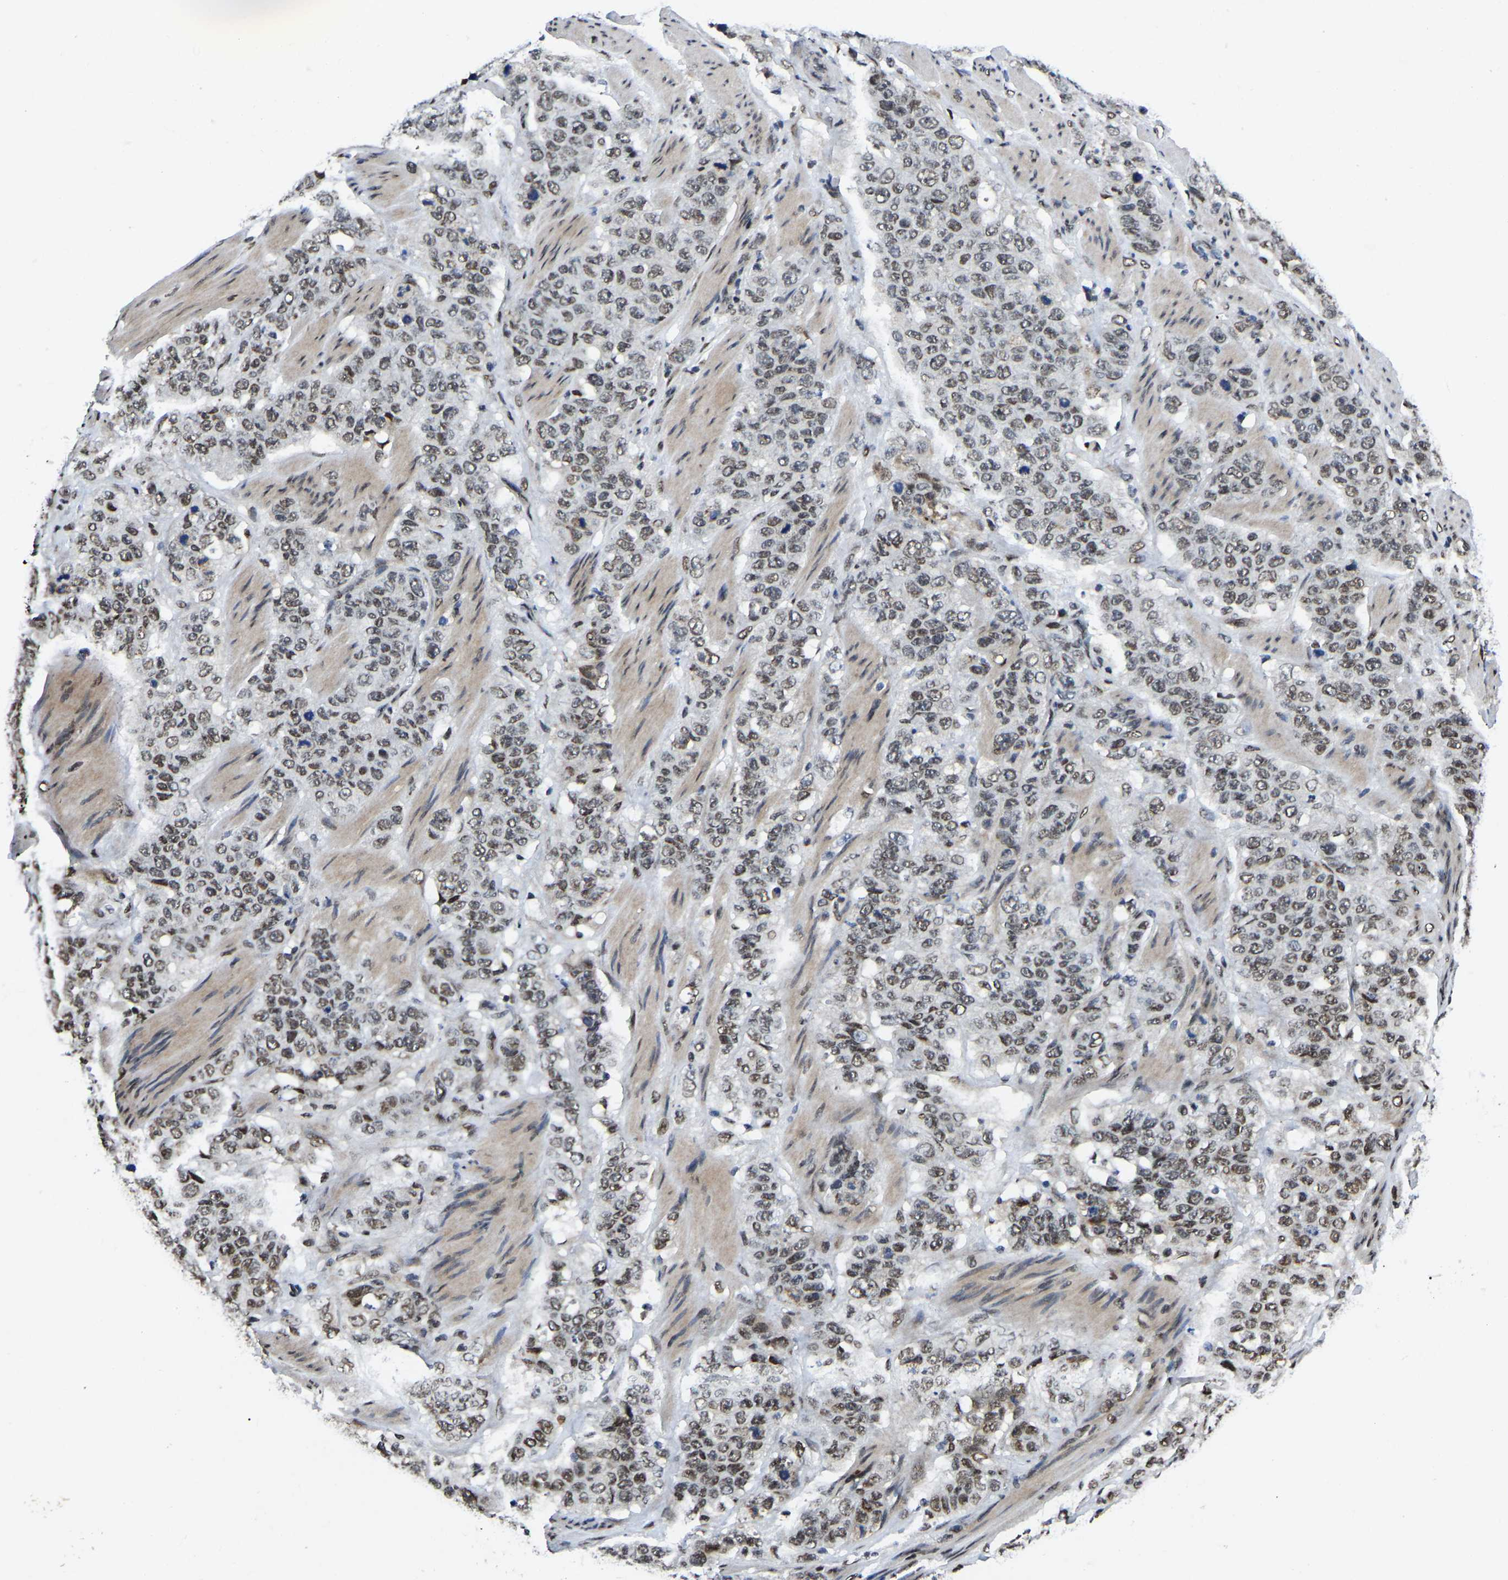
{"staining": {"intensity": "weak", "quantity": ">75%", "location": "nuclear"}, "tissue": "stomach cancer", "cell_type": "Tumor cells", "image_type": "cancer", "snomed": [{"axis": "morphology", "description": "Adenocarcinoma, NOS"}, {"axis": "topography", "description": "Stomach"}], "caption": "There is low levels of weak nuclear expression in tumor cells of stomach cancer, as demonstrated by immunohistochemical staining (brown color).", "gene": "TRIM35", "patient": {"sex": "male", "age": 48}}